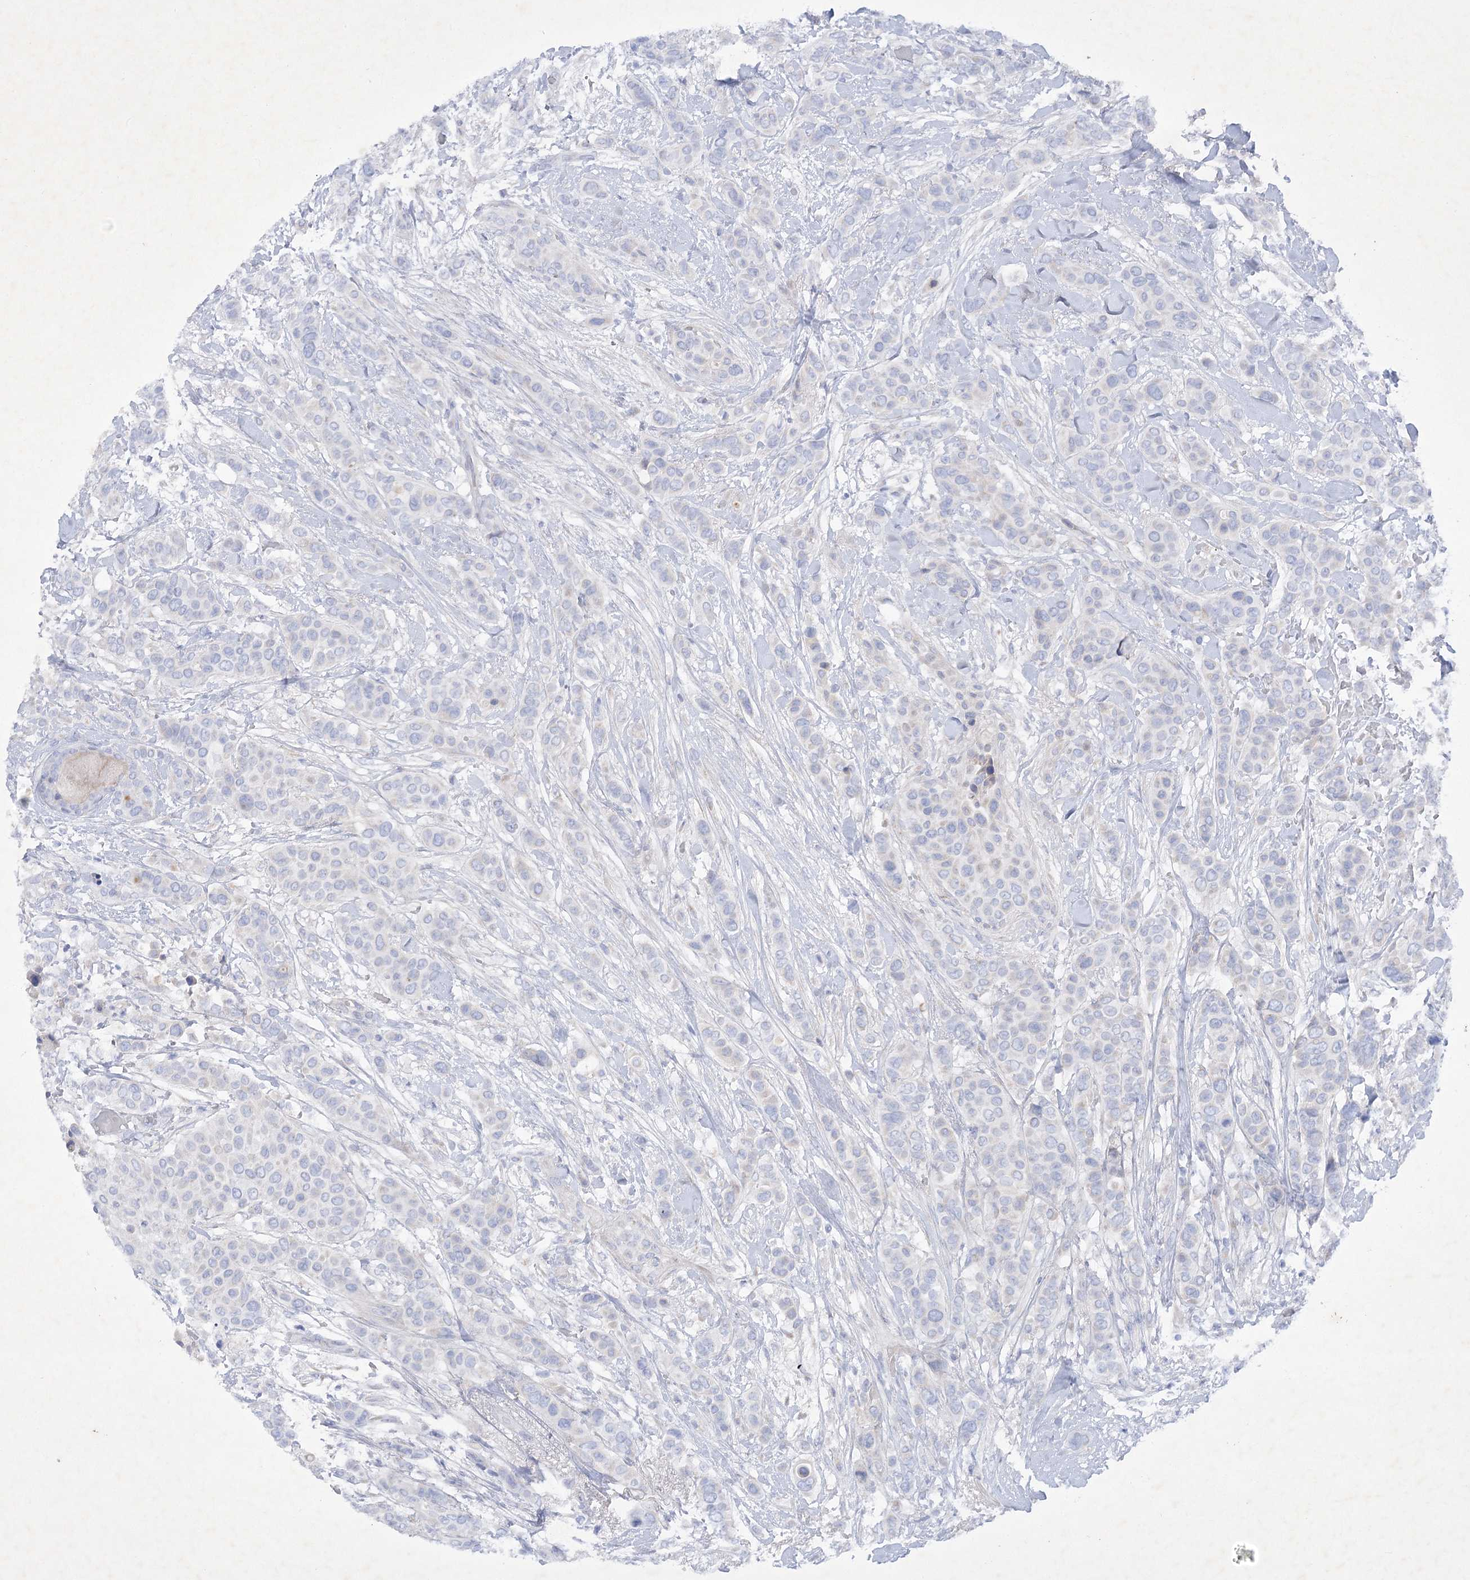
{"staining": {"intensity": "negative", "quantity": "none", "location": "none"}, "tissue": "breast cancer", "cell_type": "Tumor cells", "image_type": "cancer", "snomed": [{"axis": "morphology", "description": "Lobular carcinoma"}, {"axis": "topography", "description": "Breast"}], "caption": "Immunohistochemistry (IHC) histopathology image of neoplastic tissue: human breast lobular carcinoma stained with DAB reveals no significant protein staining in tumor cells.", "gene": "GBF1", "patient": {"sex": "female", "age": 51}}